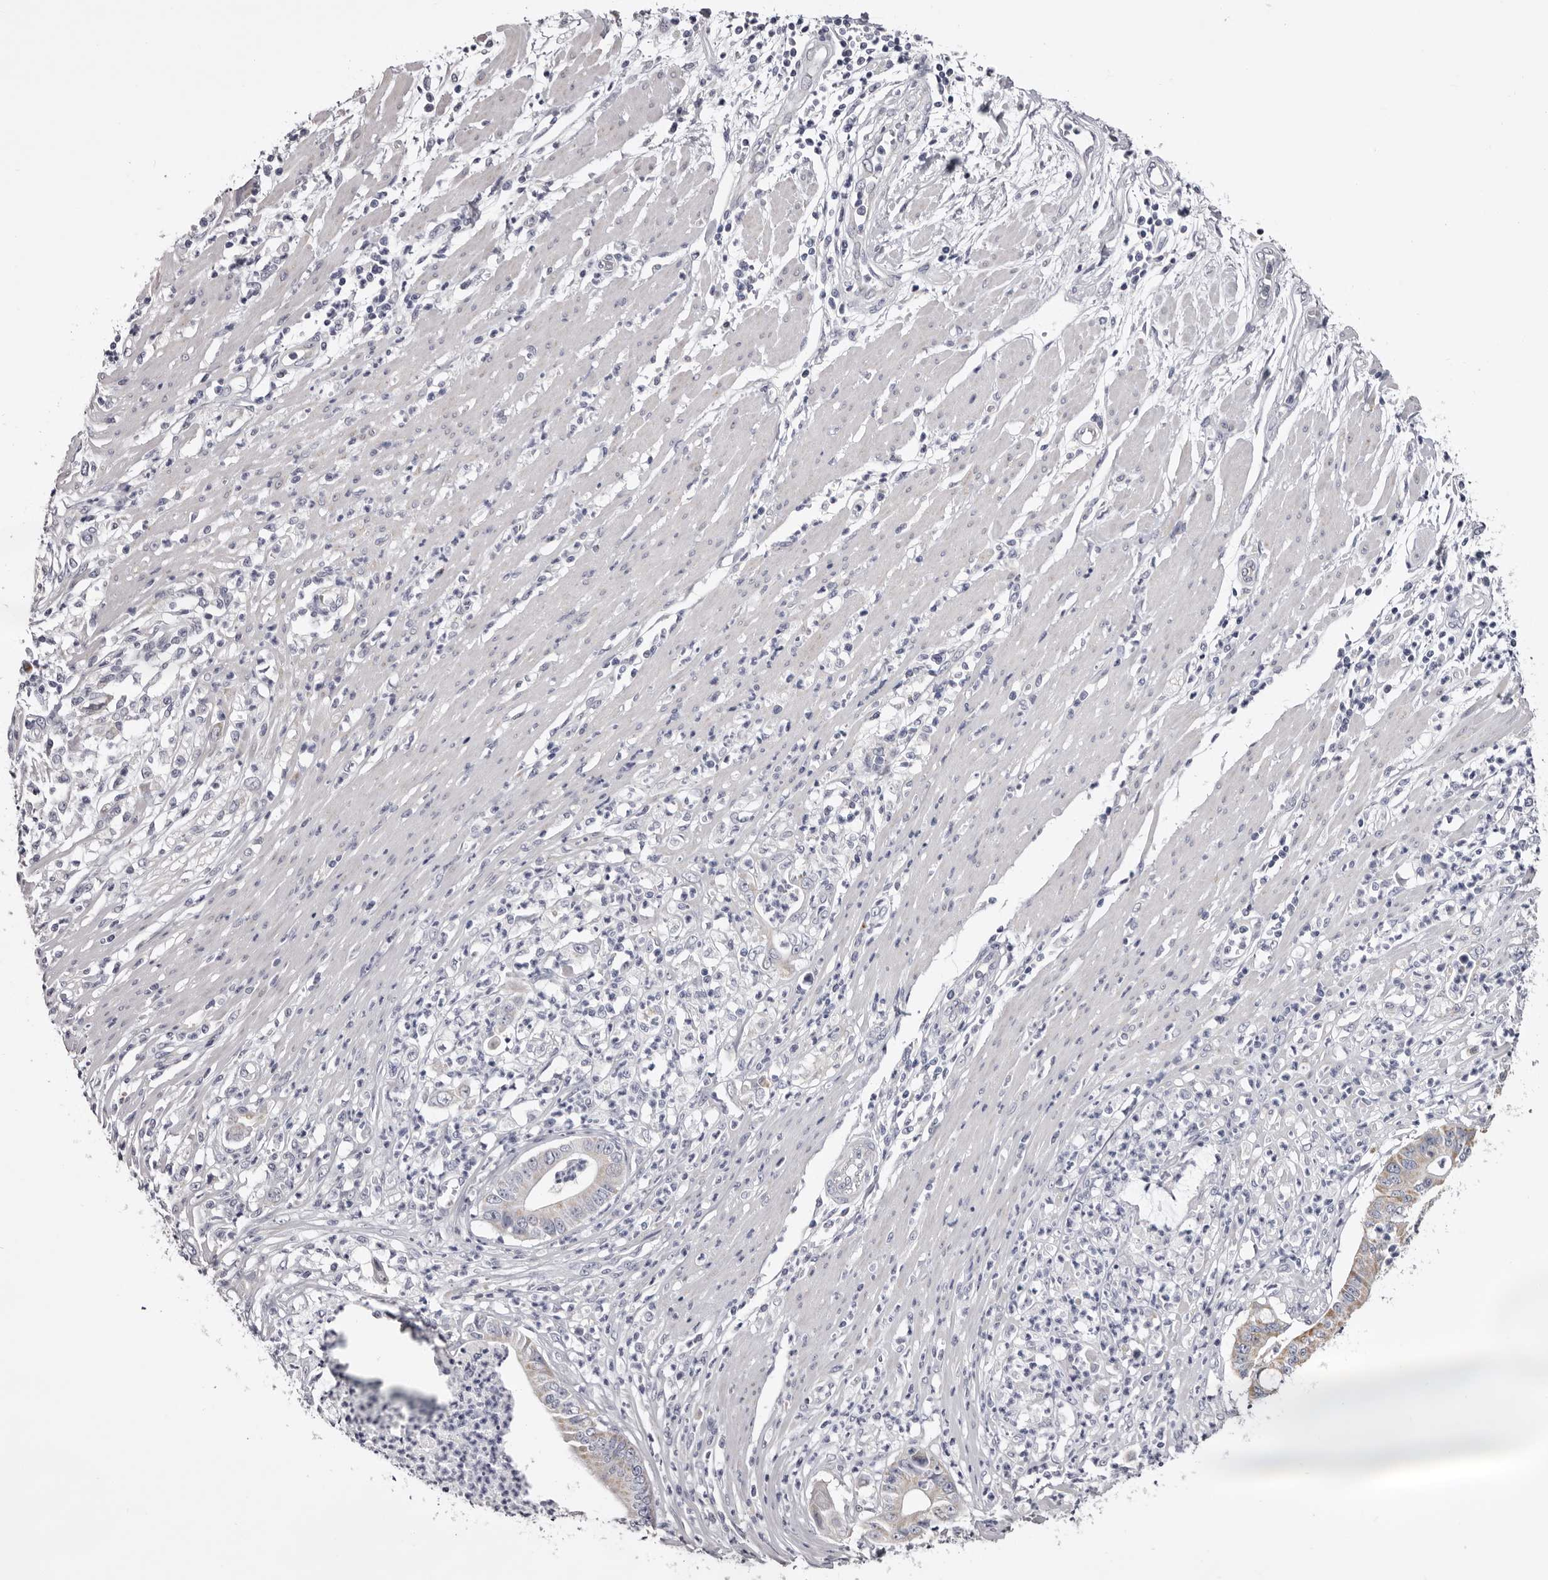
{"staining": {"intensity": "negative", "quantity": "none", "location": "none"}, "tissue": "pancreatic cancer", "cell_type": "Tumor cells", "image_type": "cancer", "snomed": [{"axis": "morphology", "description": "Adenocarcinoma, NOS"}, {"axis": "topography", "description": "Pancreas"}], "caption": "Immunohistochemical staining of human pancreatic adenocarcinoma demonstrates no significant expression in tumor cells.", "gene": "CASQ1", "patient": {"sex": "male", "age": 69}}